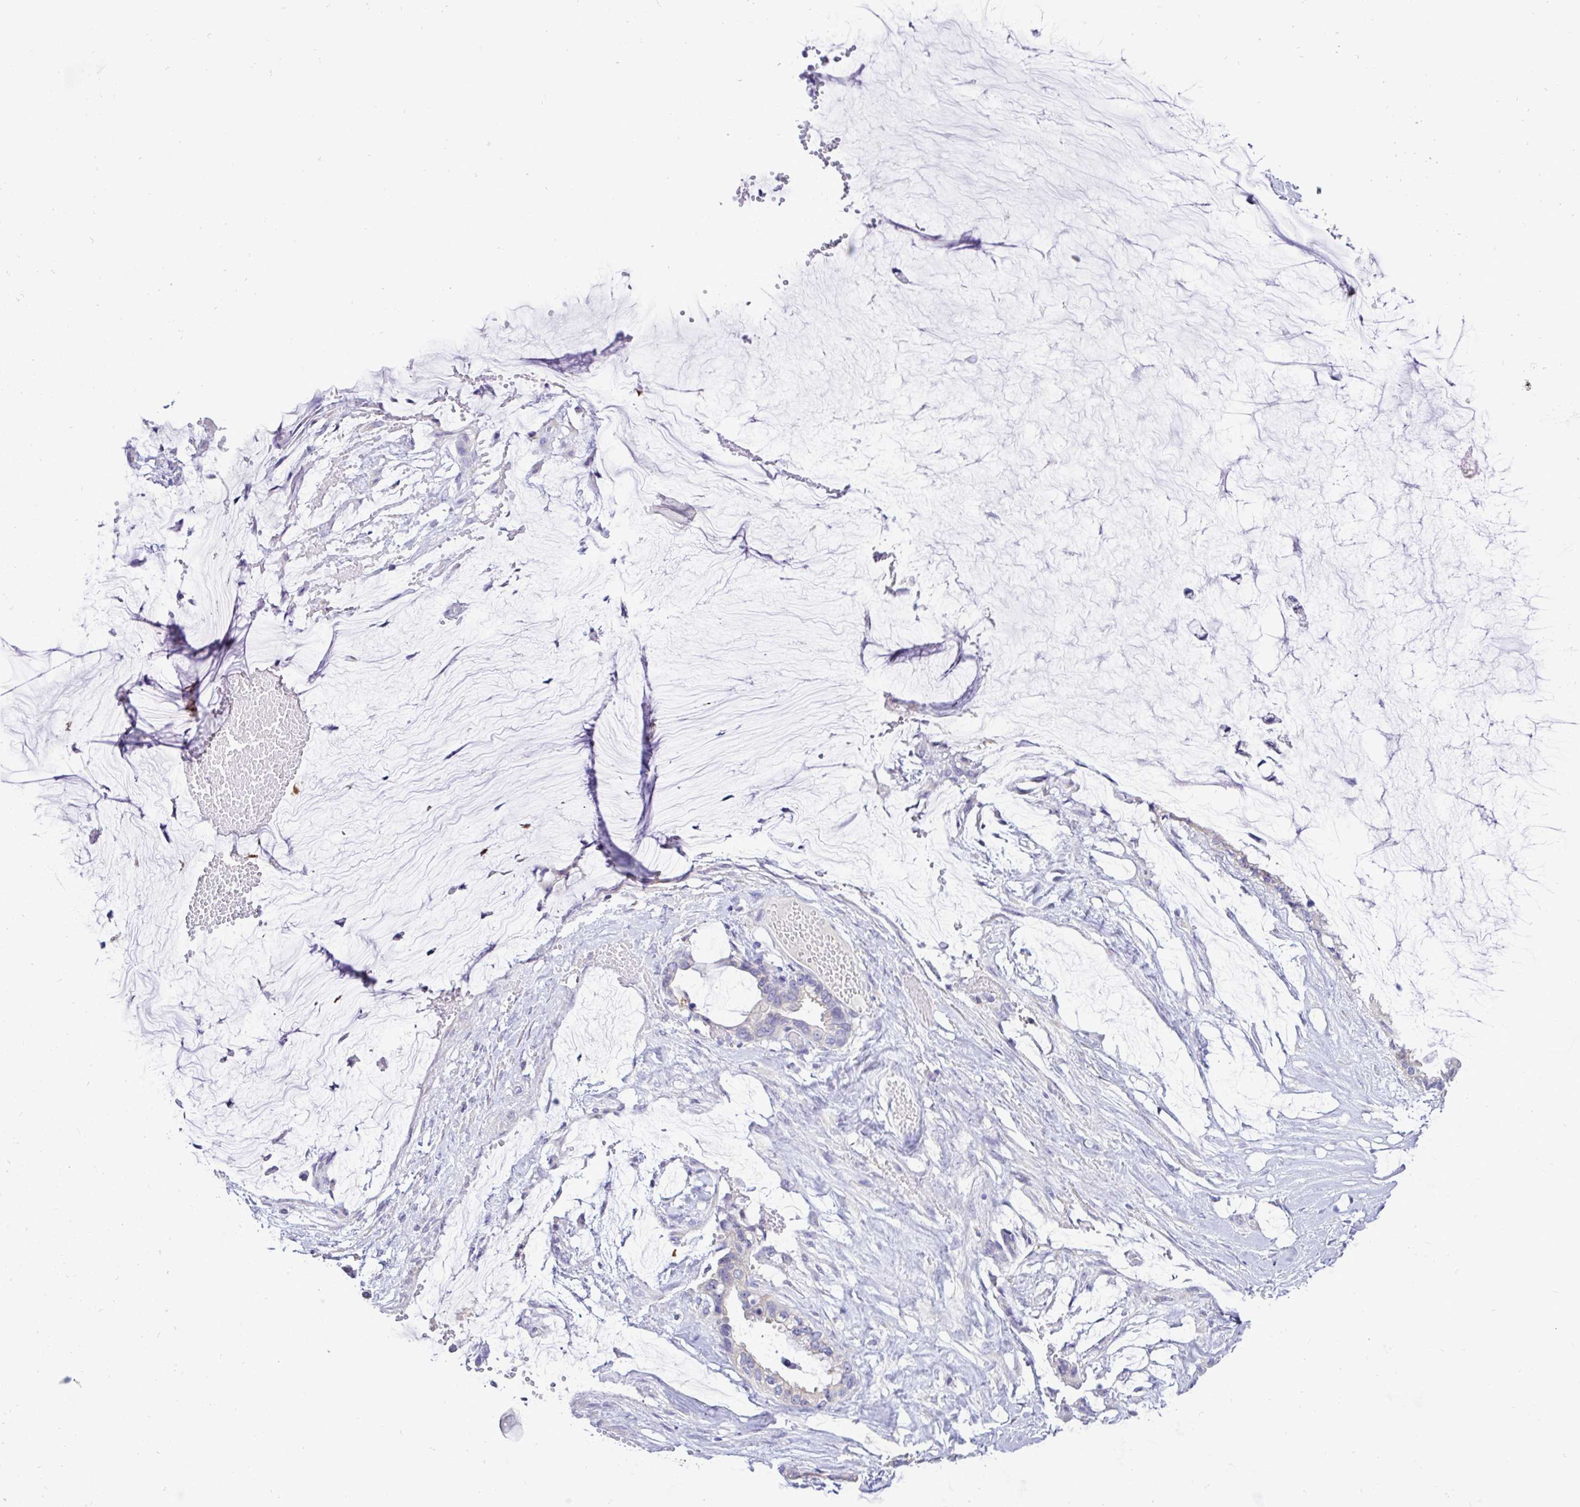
{"staining": {"intensity": "negative", "quantity": "none", "location": "none"}, "tissue": "ovarian cancer", "cell_type": "Tumor cells", "image_type": "cancer", "snomed": [{"axis": "morphology", "description": "Cystadenocarcinoma, mucinous, NOS"}, {"axis": "topography", "description": "Ovary"}], "caption": "Ovarian cancer (mucinous cystadenocarcinoma) stained for a protein using IHC displays no staining tumor cells.", "gene": "ST8SIA2", "patient": {"sex": "female", "age": 39}}